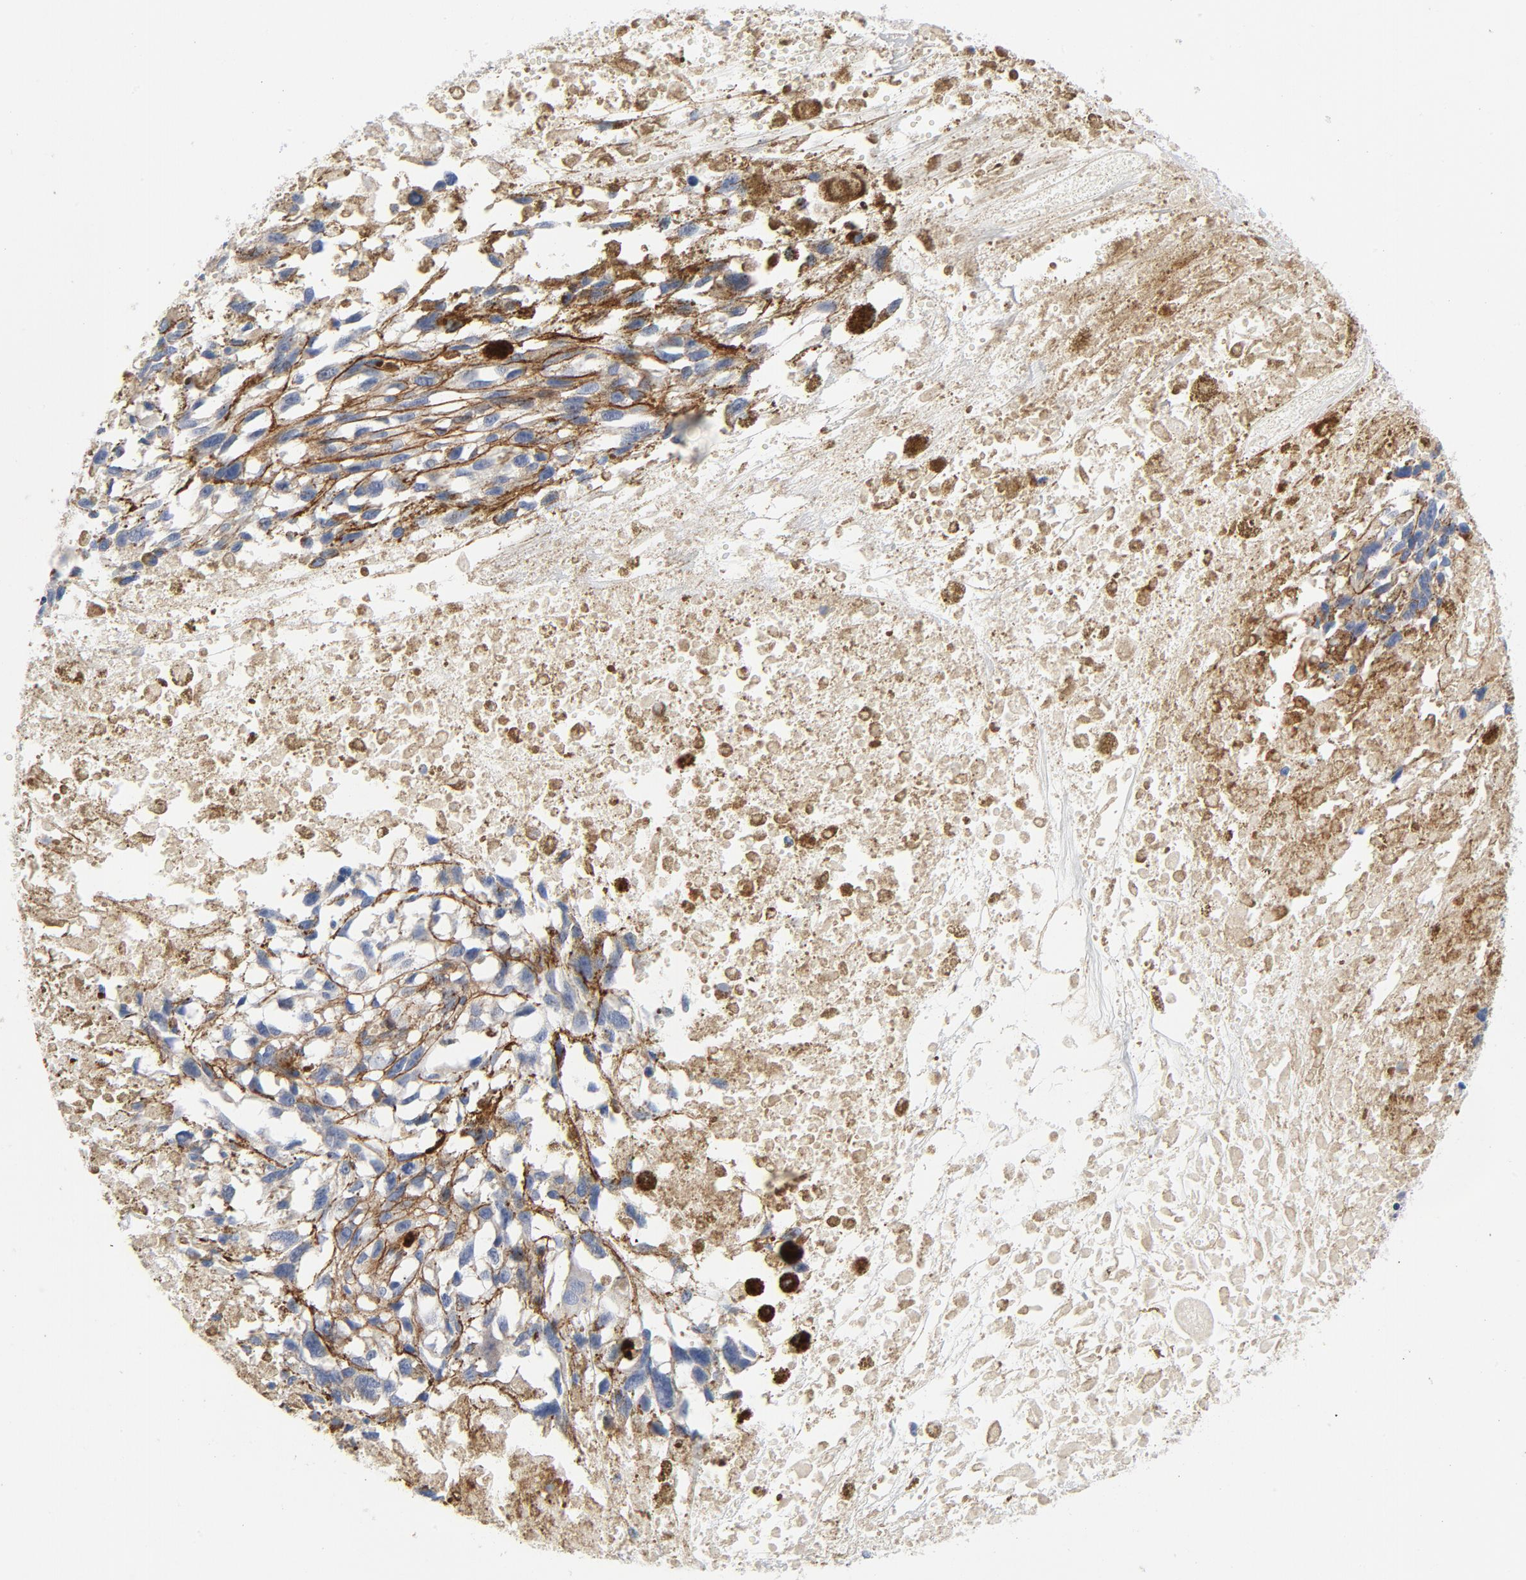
{"staining": {"intensity": "weak", "quantity": "25%-75%", "location": "cytoplasmic/membranous"}, "tissue": "melanoma", "cell_type": "Tumor cells", "image_type": "cancer", "snomed": [{"axis": "morphology", "description": "Malignant melanoma, Metastatic site"}, {"axis": "topography", "description": "Lymph node"}], "caption": "Weak cytoplasmic/membranous protein staining is present in about 25%-75% of tumor cells in melanoma.", "gene": "LAMC1", "patient": {"sex": "male", "age": 59}}